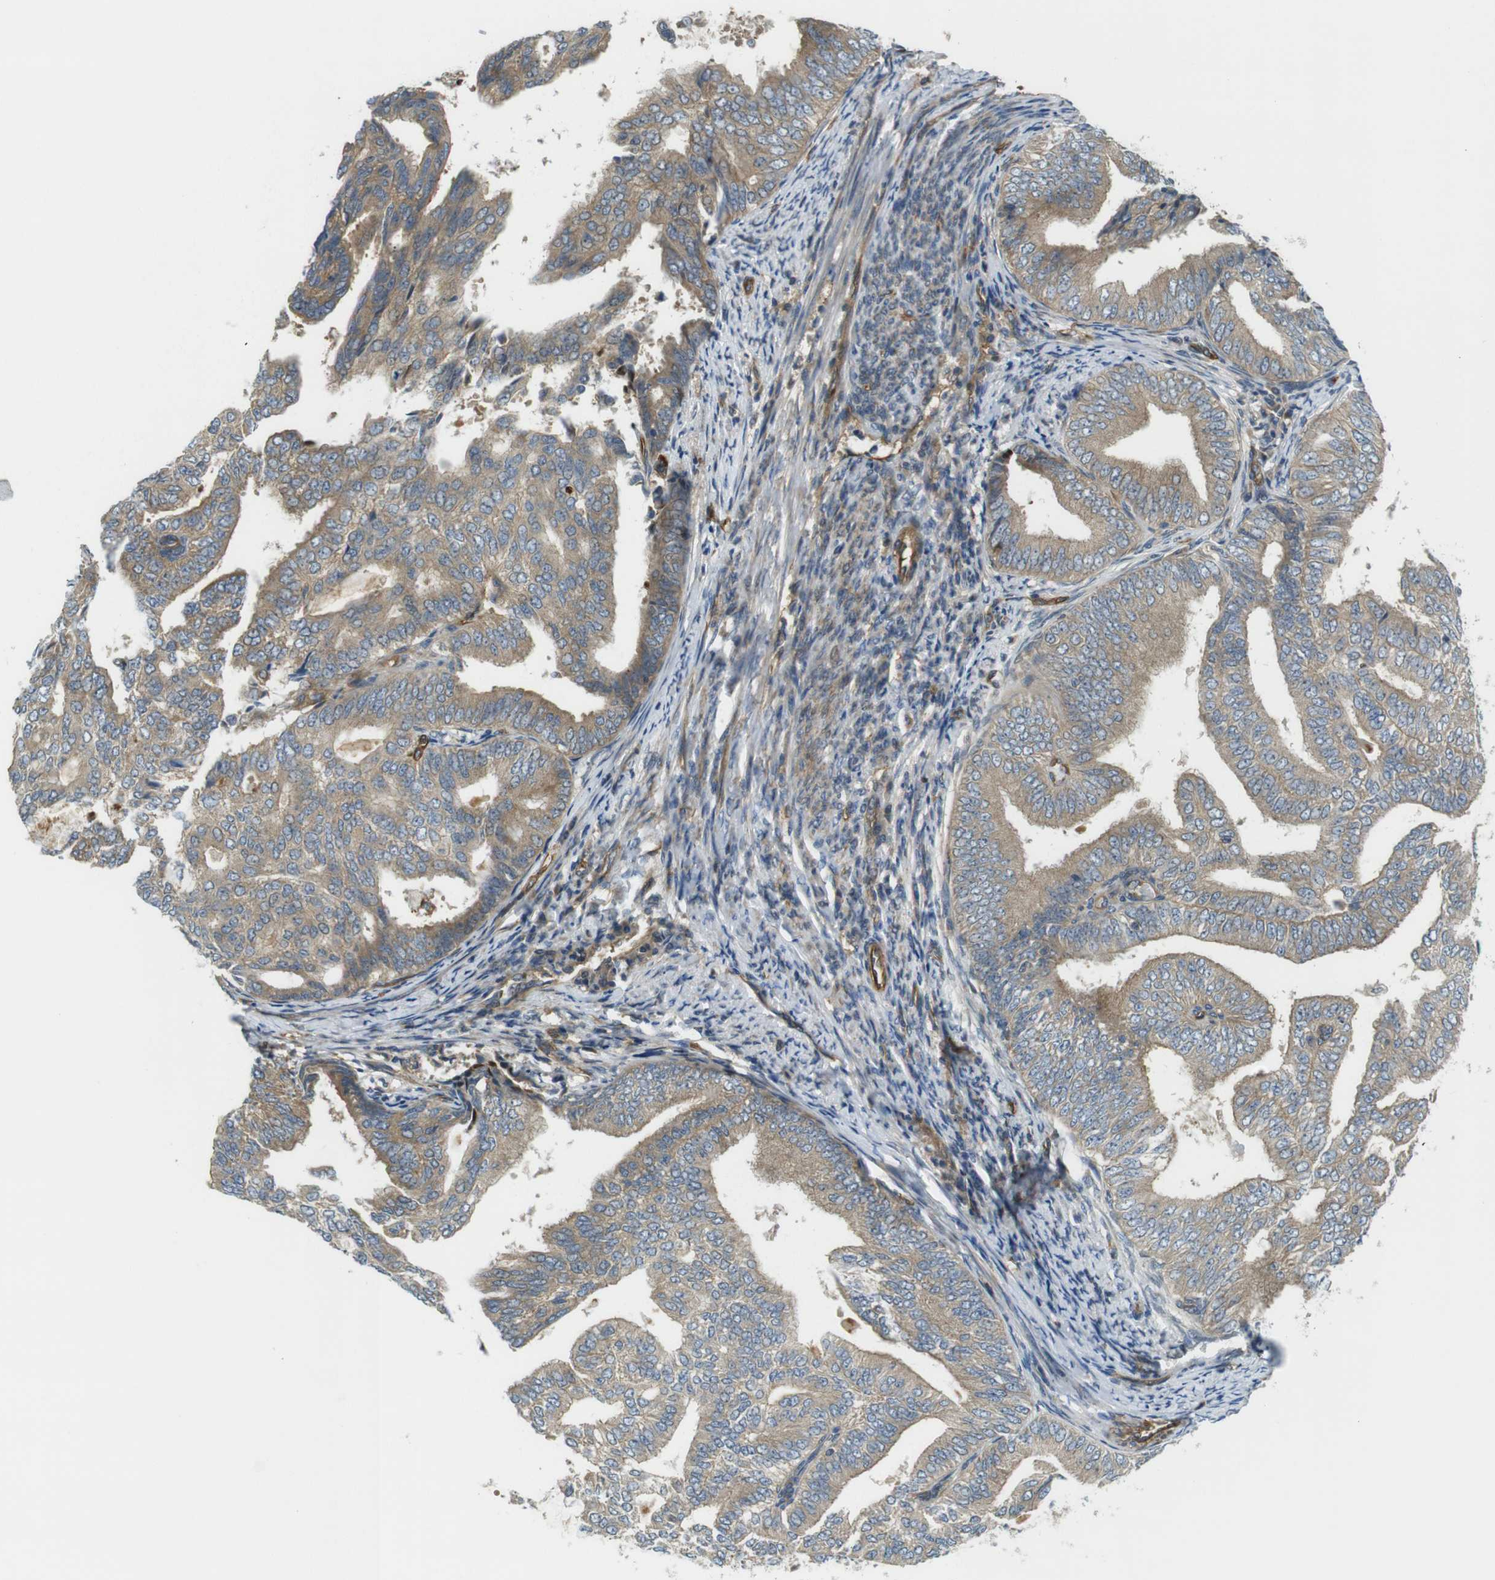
{"staining": {"intensity": "weak", "quantity": ">75%", "location": "cytoplasmic/membranous"}, "tissue": "endometrial cancer", "cell_type": "Tumor cells", "image_type": "cancer", "snomed": [{"axis": "morphology", "description": "Adenocarcinoma, NOS"}, {"axis": "topography", "description": "Endometrium"}], "caption": "Adenocarcinoma (endometrial) was stained to show a protein in brown. There is low levels of weak cytoplasmic/membranous expression in about >75% of tumor cells.", "gene": "TSC1", "patient": {"sex": "female", "age": 58}}